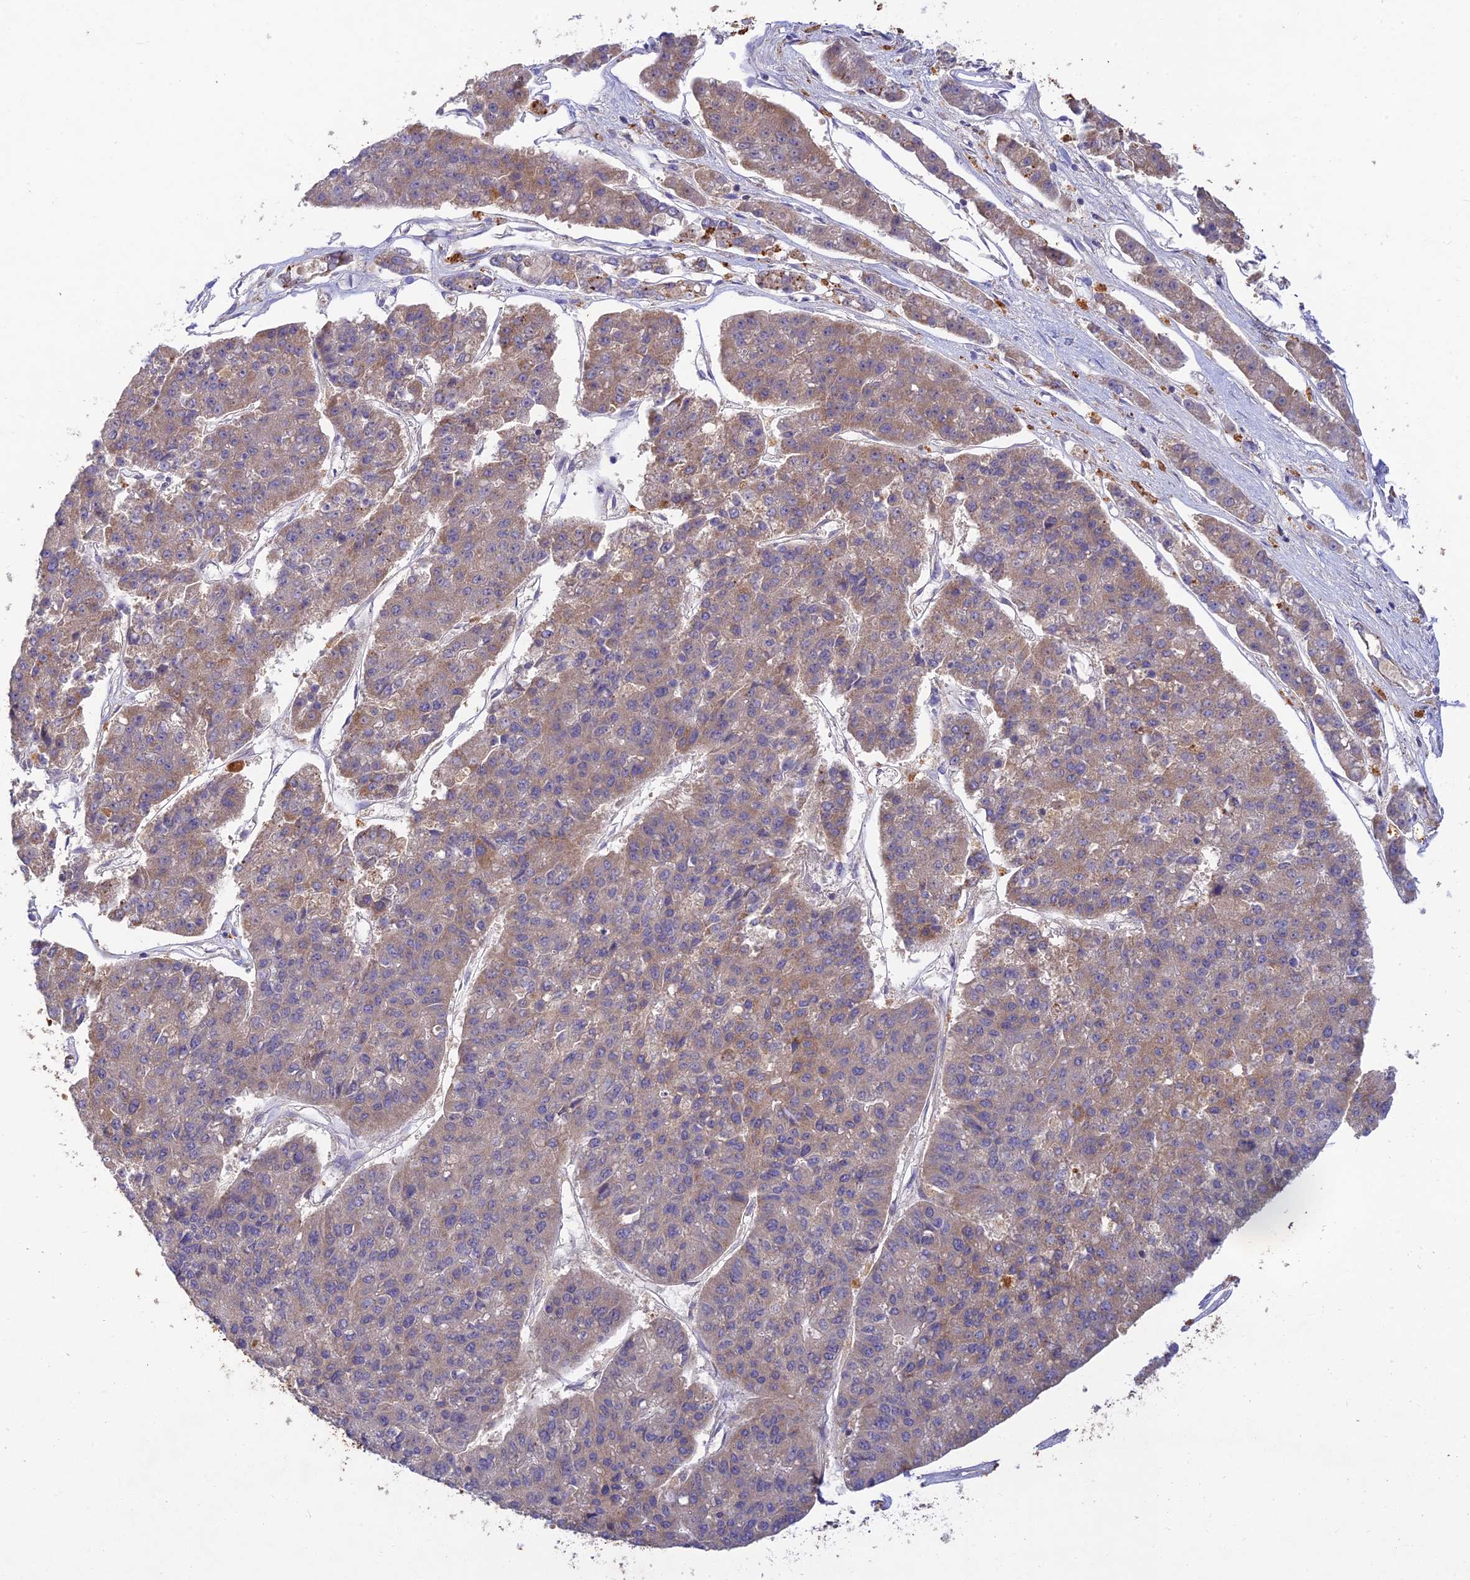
{"staining": {"intensity": "moderate", "quantity": "25%-75%", "location": "cytoplasmic/membranous"}, "tissue": "pancreatic cancer", "cell_type": "Tumor cells", "image_type": "cancer", "snomed": [{"axis": "morphology", "description": "Adenocarcinoma, NOS"}, {"axis": "topography", "description": "Pancreas"}], "caption": "Protein staining by IHC reveals moderate cytoplasmic/membranous staining in about 25%-75% of tumor cells in pancreatic cancer (adenocarcinoma). Ihc stains the protein of interest in brown and the nuclei are stained blue.", "gene": "ACSM5", "patient": {"sex": "male", "age": 50}}